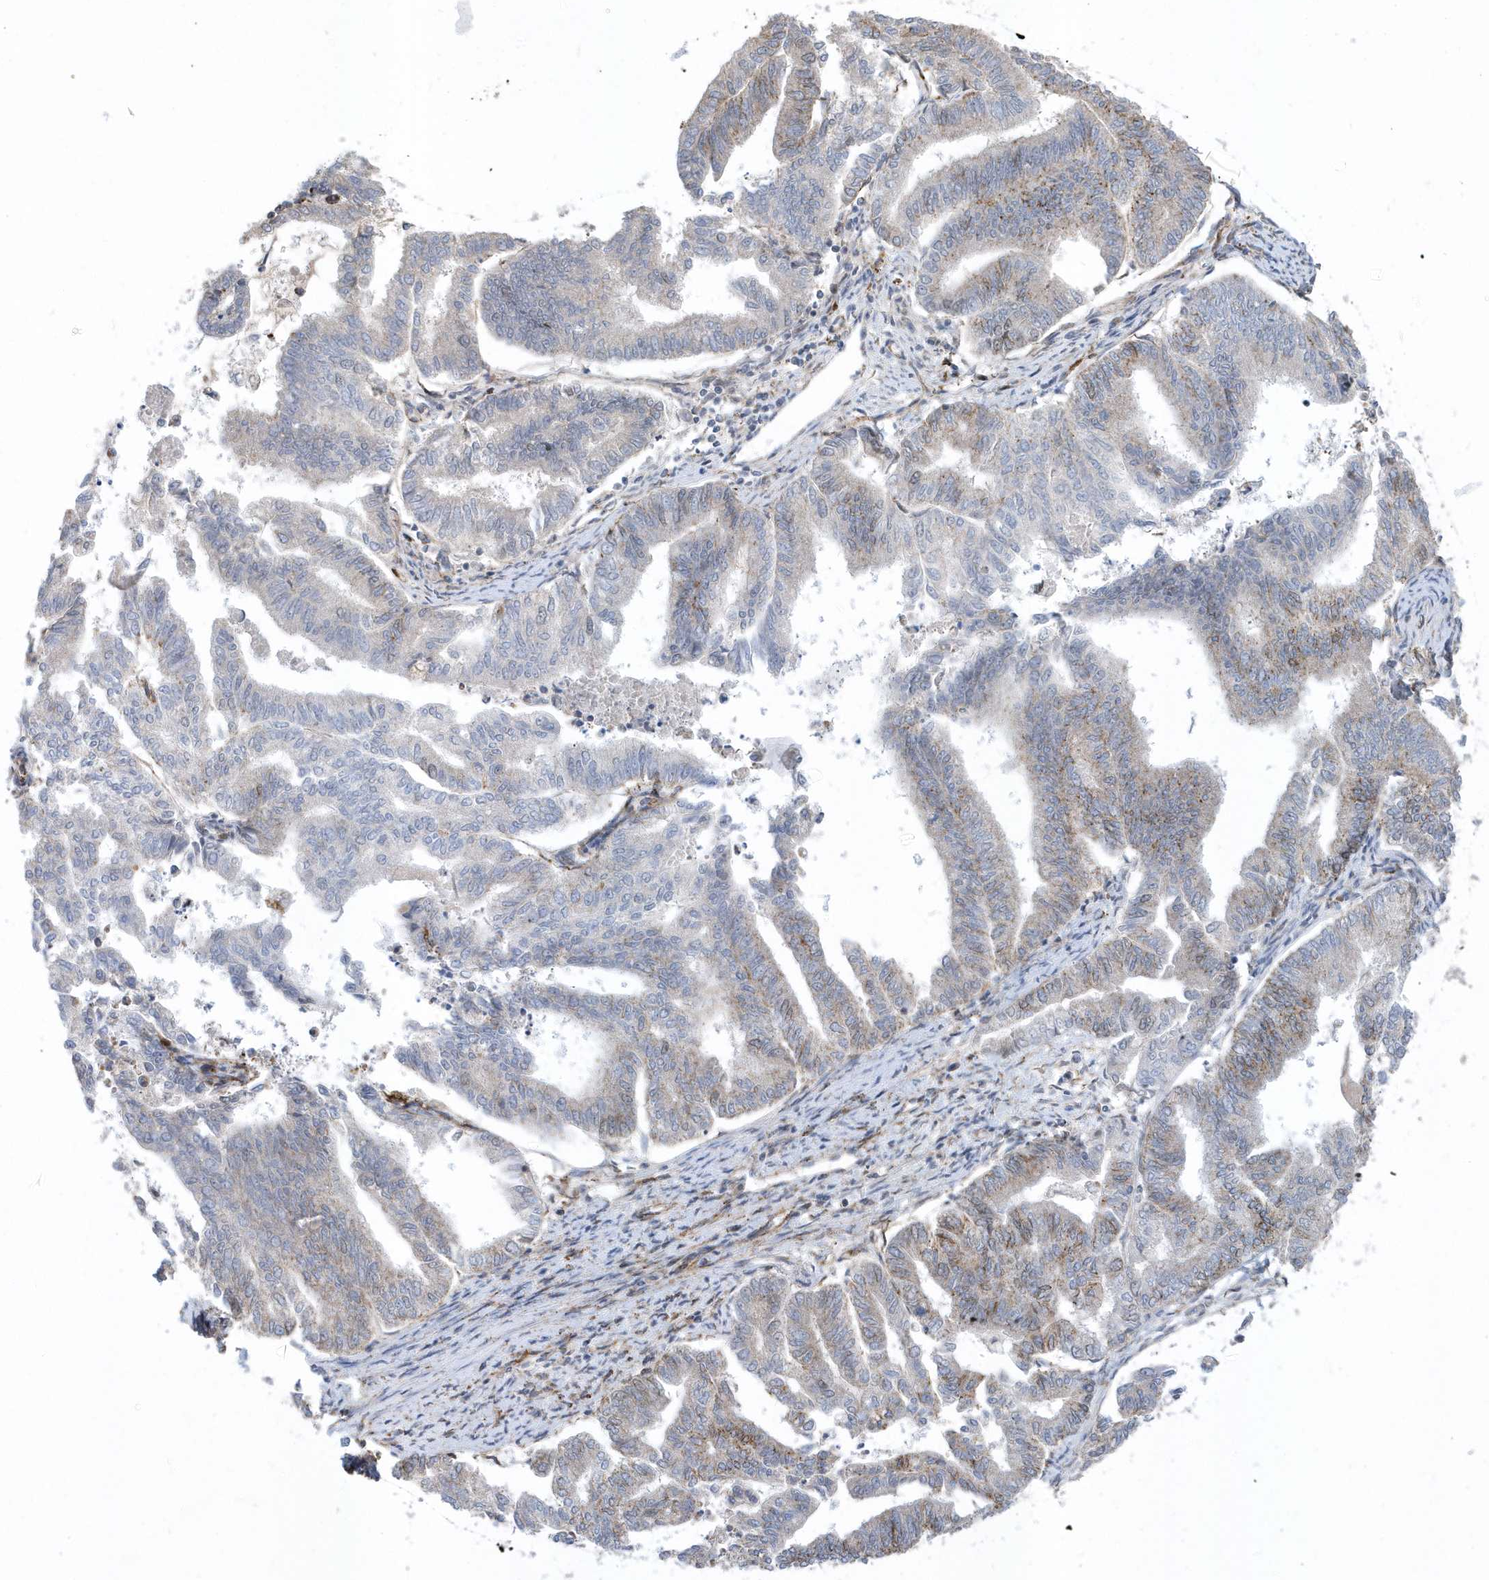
{"staining": {"intensity": "moderate", "quantity": "<25%", "location": "cytoplasmic/membranous"}, "tissue": "endometrial cancer", "cell_type": "Tumor cells", "image_type": "cancer", "snomed": [{"axis": "morphology", "description": "Adenocarcinoma, NOS"}, {"axis": "topography", "description": "Endometrium"}], "caption": "Adenocarcinoma (endometrial) stained for a protein (brown) reveals moderate cytoplasmic/membranous positive expression in approximately <25% of tumor cells.", "gene": "HRH4", "patient": {"sex": "female", "age": 79}}